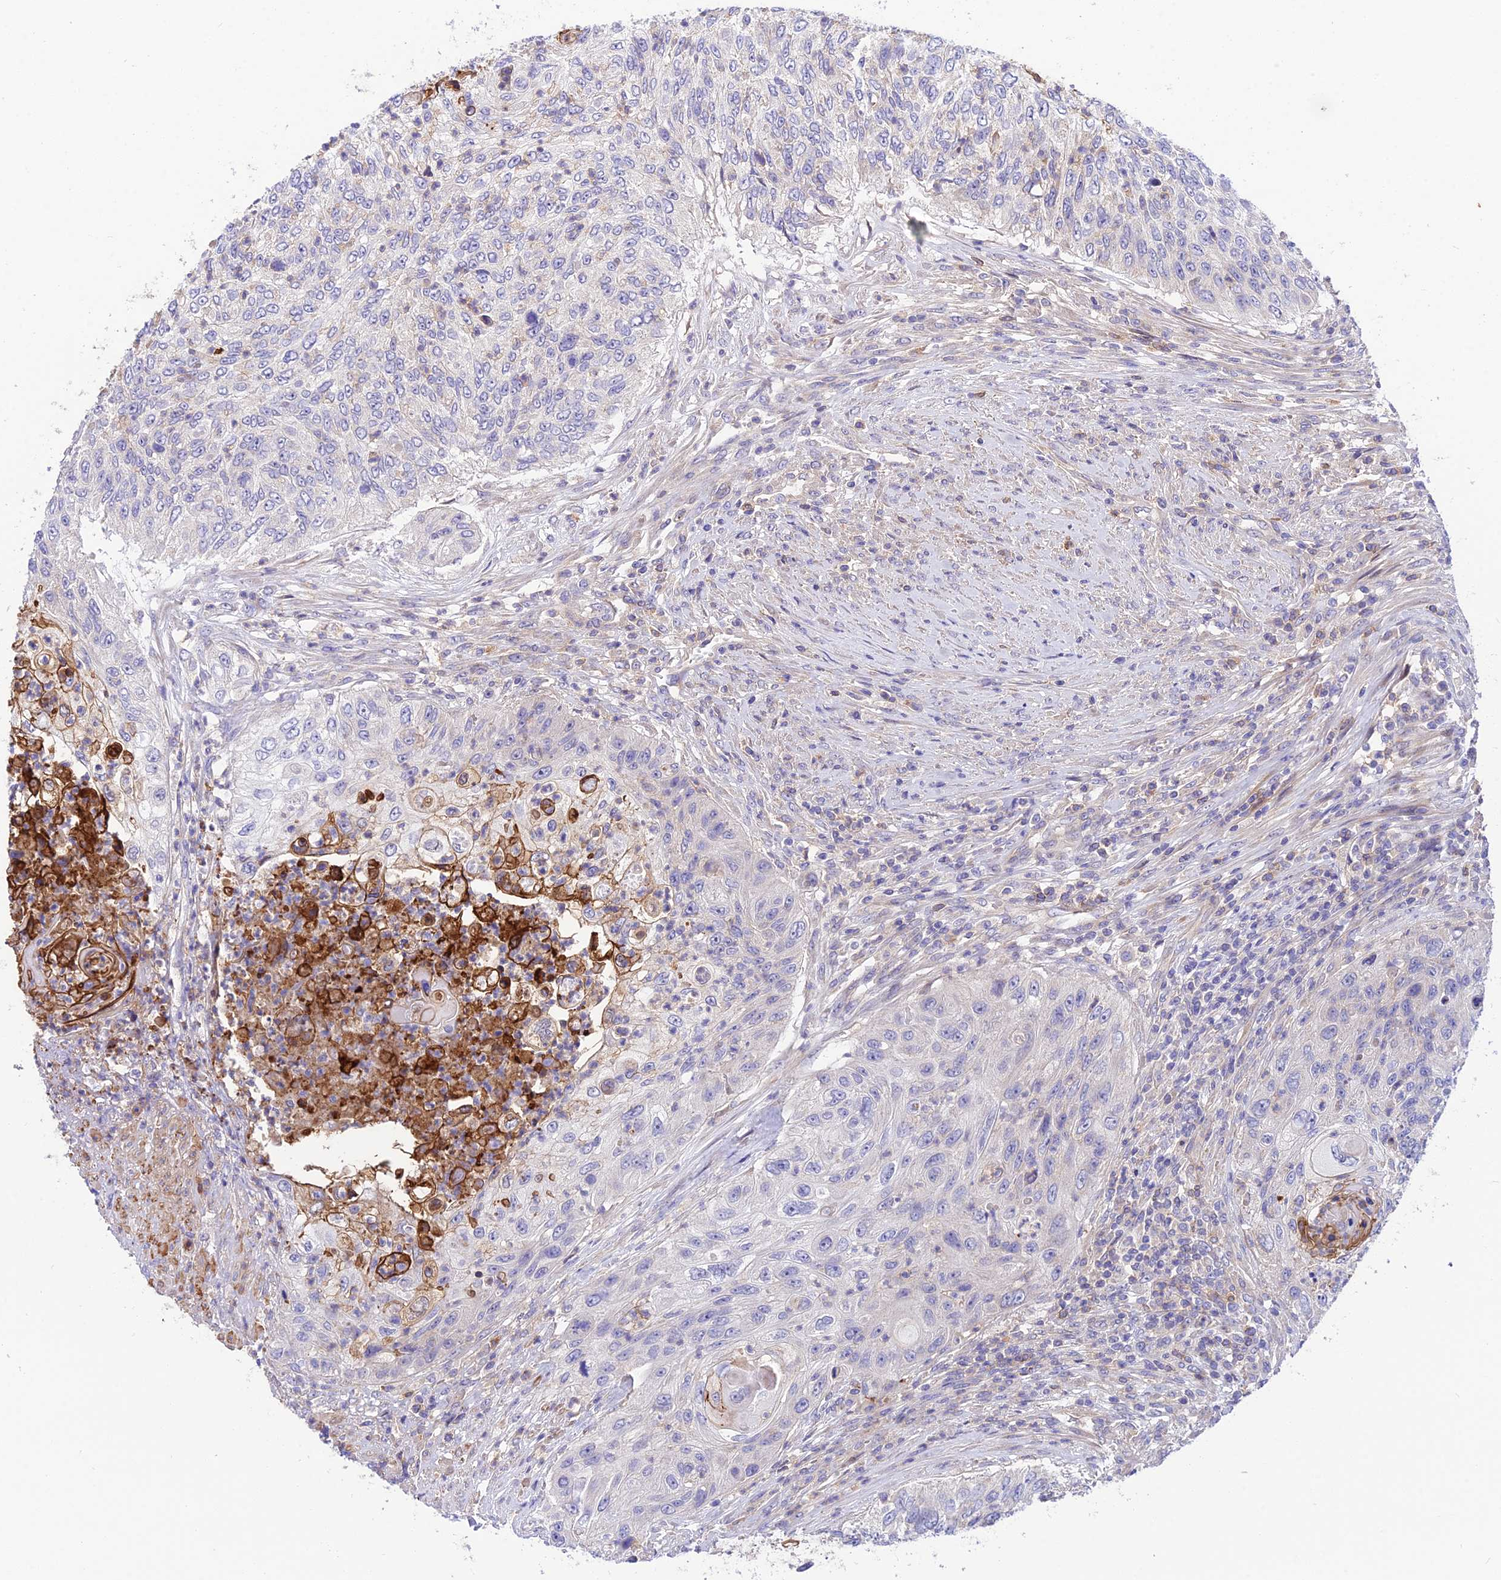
{"staining": {"intensity": "negative", "quantity": "none", "location": "none"}, "tissue": "urothelial cancer", "cell_type": "Tumor cells", "image_type": "cancer", "snomed": [{"axis": "morphology", "description": "Urothelial carcinoma, High grade"}, {"axis": "topography", "description": "Urinary bladder"}], "caption": "IHC of urothelial carcinoma (high-grade) exhibits no positivity in tumor cells.", "gene": "TRIM43B", "patient": {"sex": "female", "age": 60}}